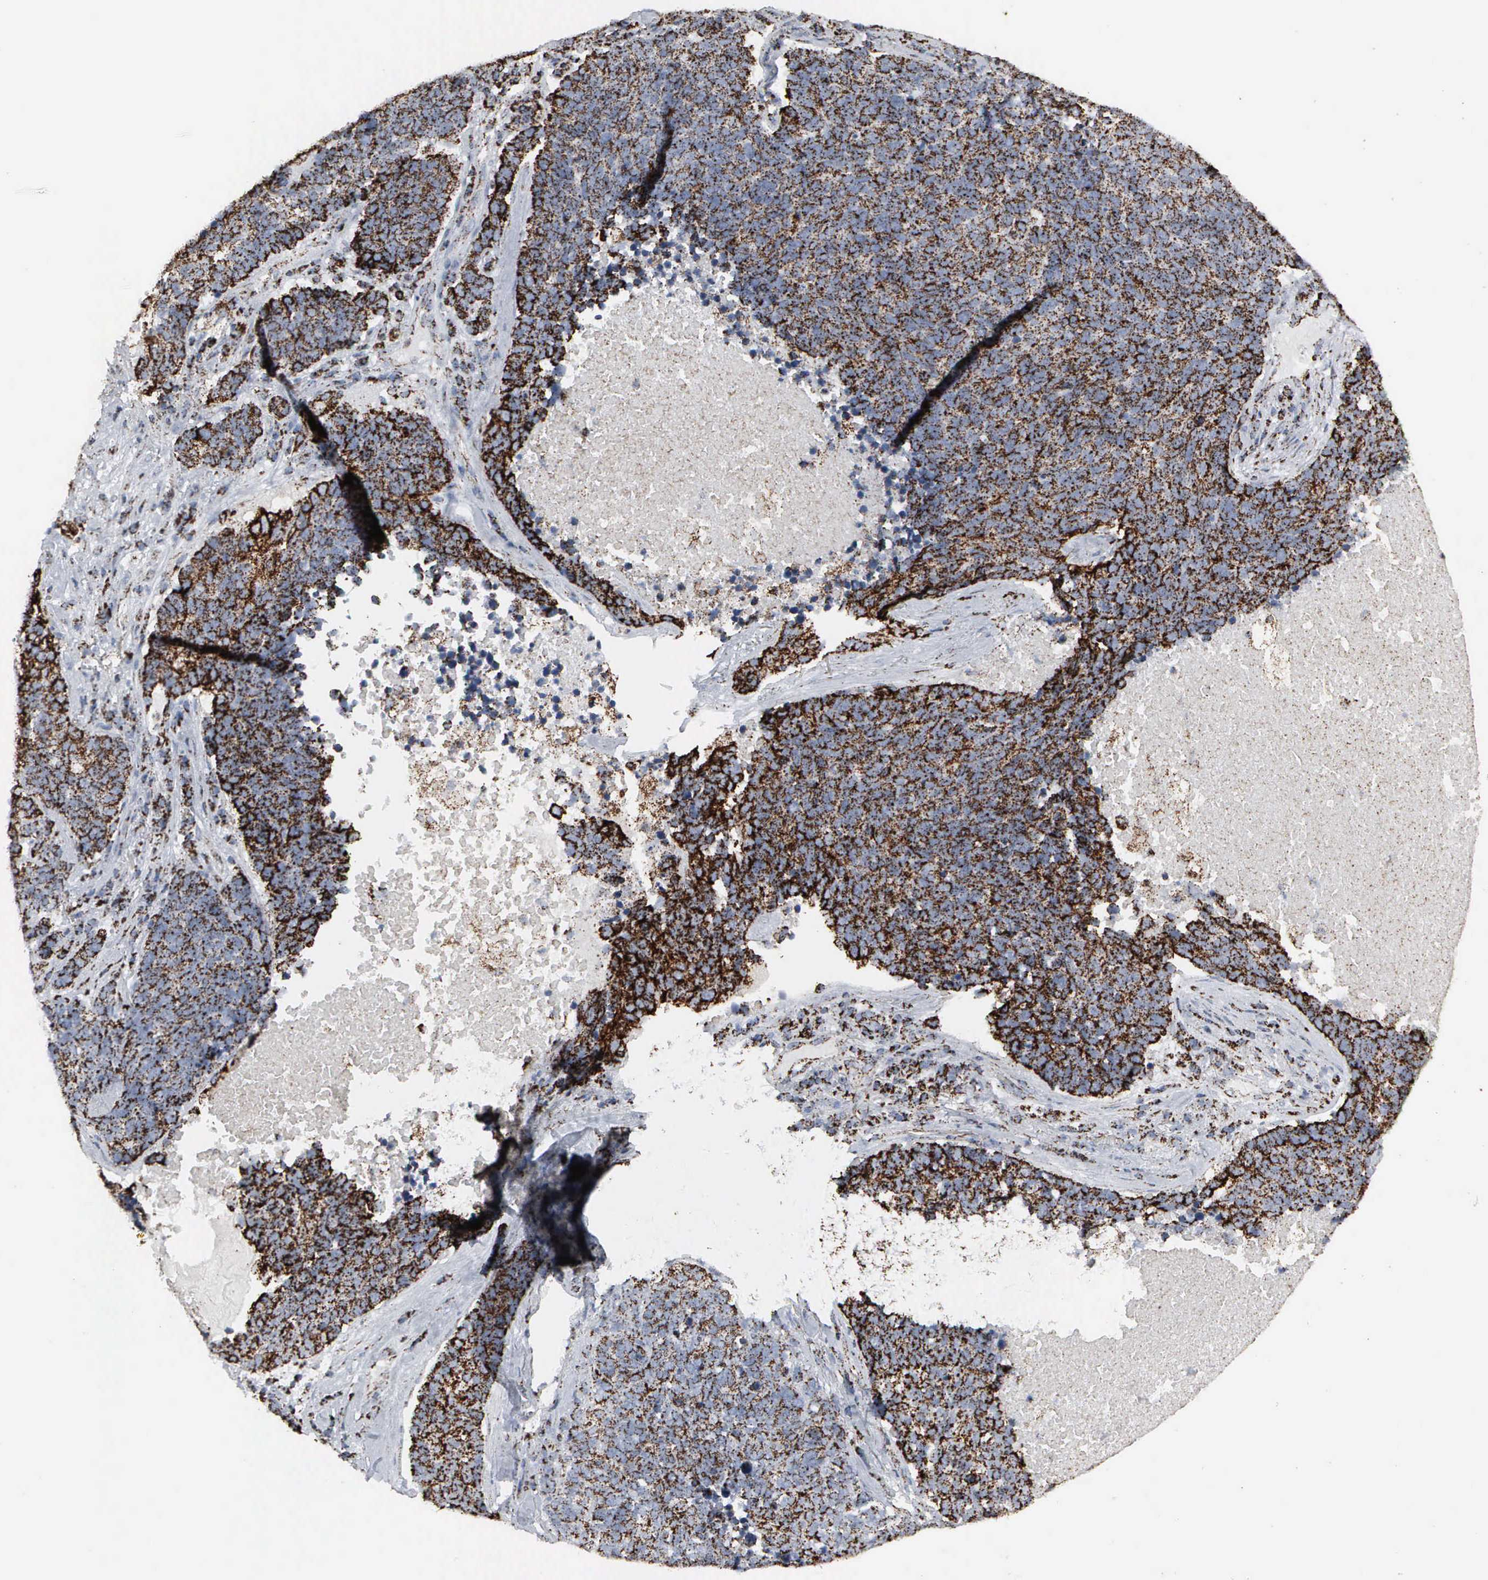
{"staining": {"intensity": "strong", "quantity": ">75%", "location": "cytoplasmic/membranous"}, "tissue": "lung cancer", "cell_type": "Tumor cells", "image_type": "cancer", "snomed": [{"axis": "morphology", "description": "Neoplasm, malignant, NOS"}, {"axis": "topography", "description": "Lung"}], "caption": "This is a photomicrograph of IHC staining of lung cancer, which shows strong positivity in the cytoplasmic/membranous of tumor cells.", "gene": "HSPA9", "patient": {"sex": "female", "age": 75}}